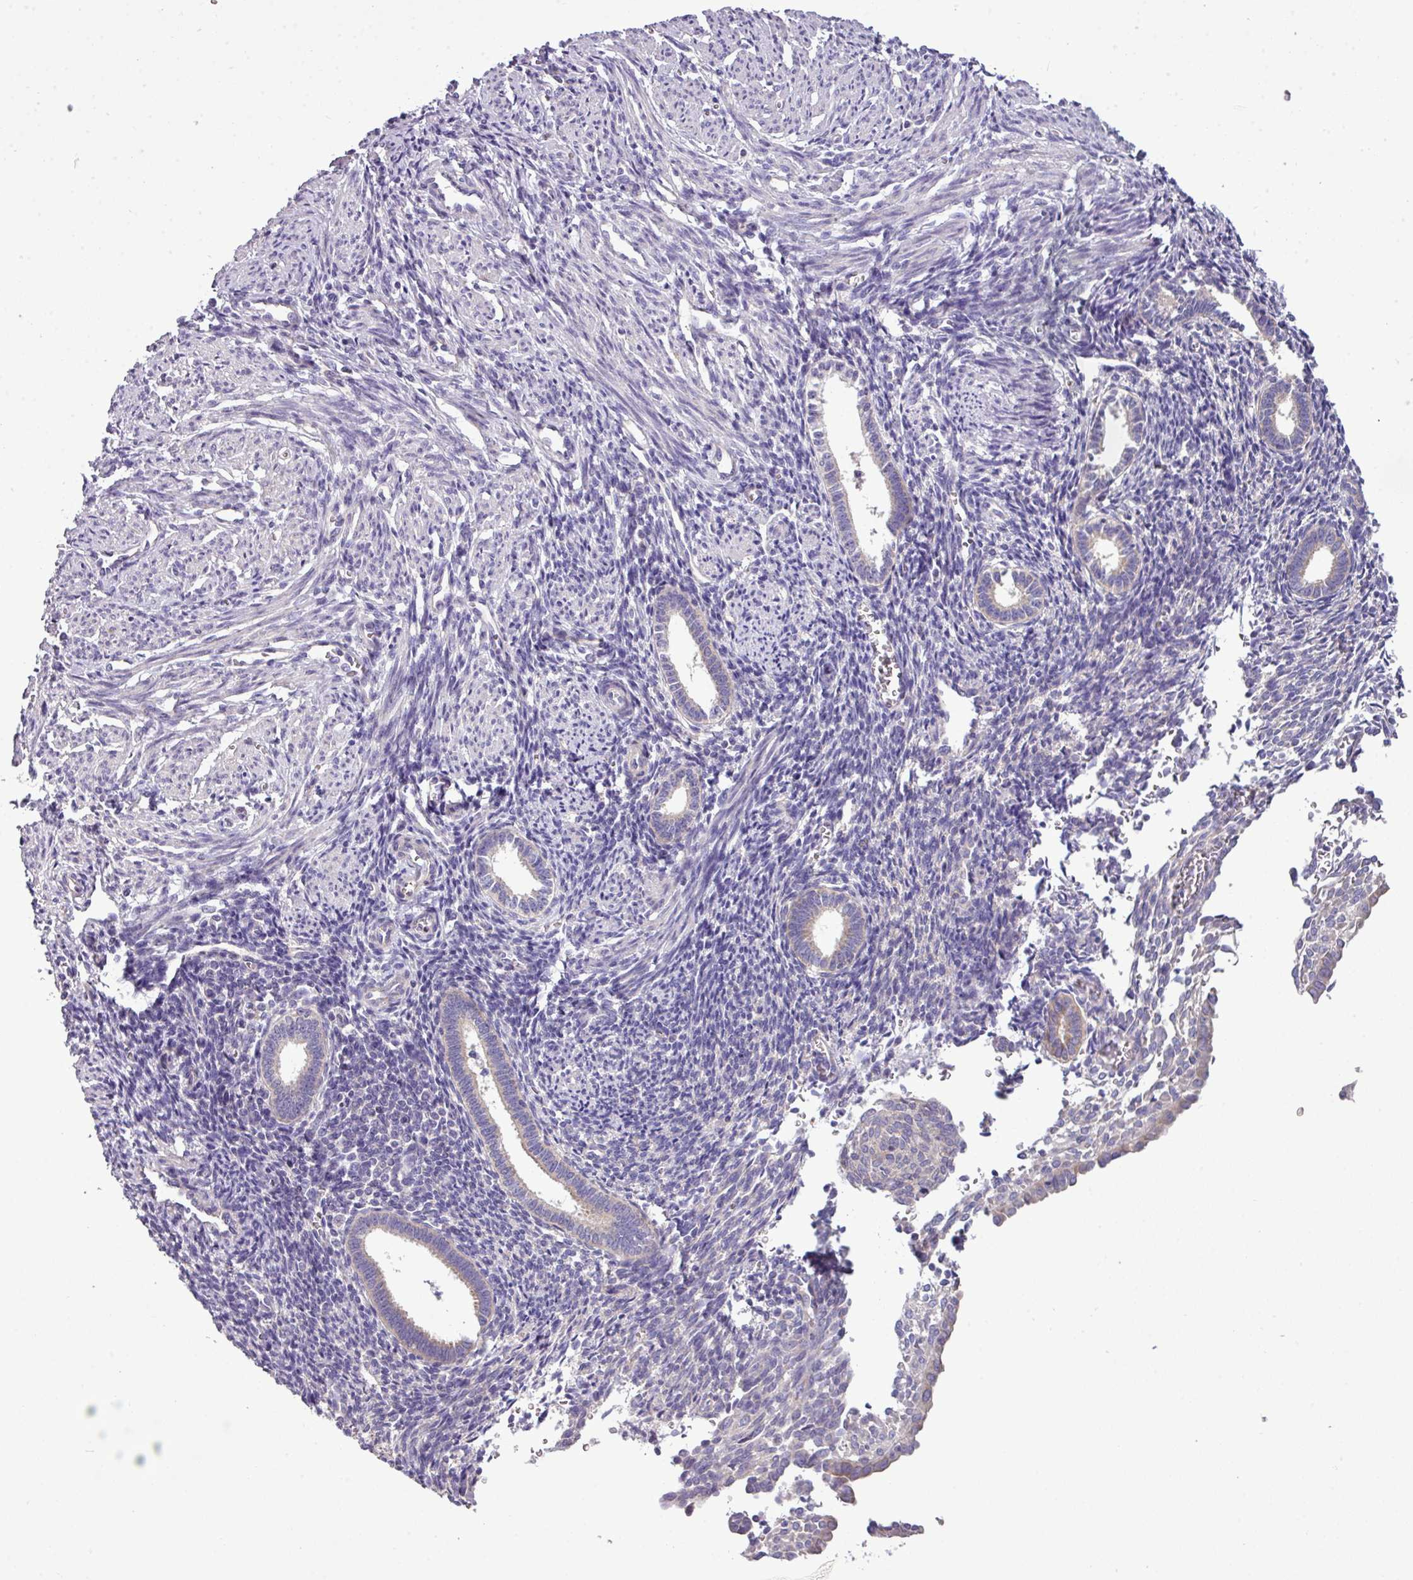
{"staining": {"intensity": "negative", "quantity": "none", "location": "none"}, "tissue": "endometrium", "cell_type": "Cells in endometrial stroma", "image_type": "normal", "snomed": [{"axis": "morphology", "description": "Normal tissue, NOS"}, {"axis": "topography", "description": "Endometrium"}], "caption": "DAB (3,3'-diaminobenzidine) immunohistochemical staining of benign human endometrium demonstrates no significant positivity in cells in endometrial stroma. (DAB immunohistochemistry (IHC) with hematoxylin counter stain).", "gene": "AGAP4", "patient": {"sex": "female", "age": 32}}